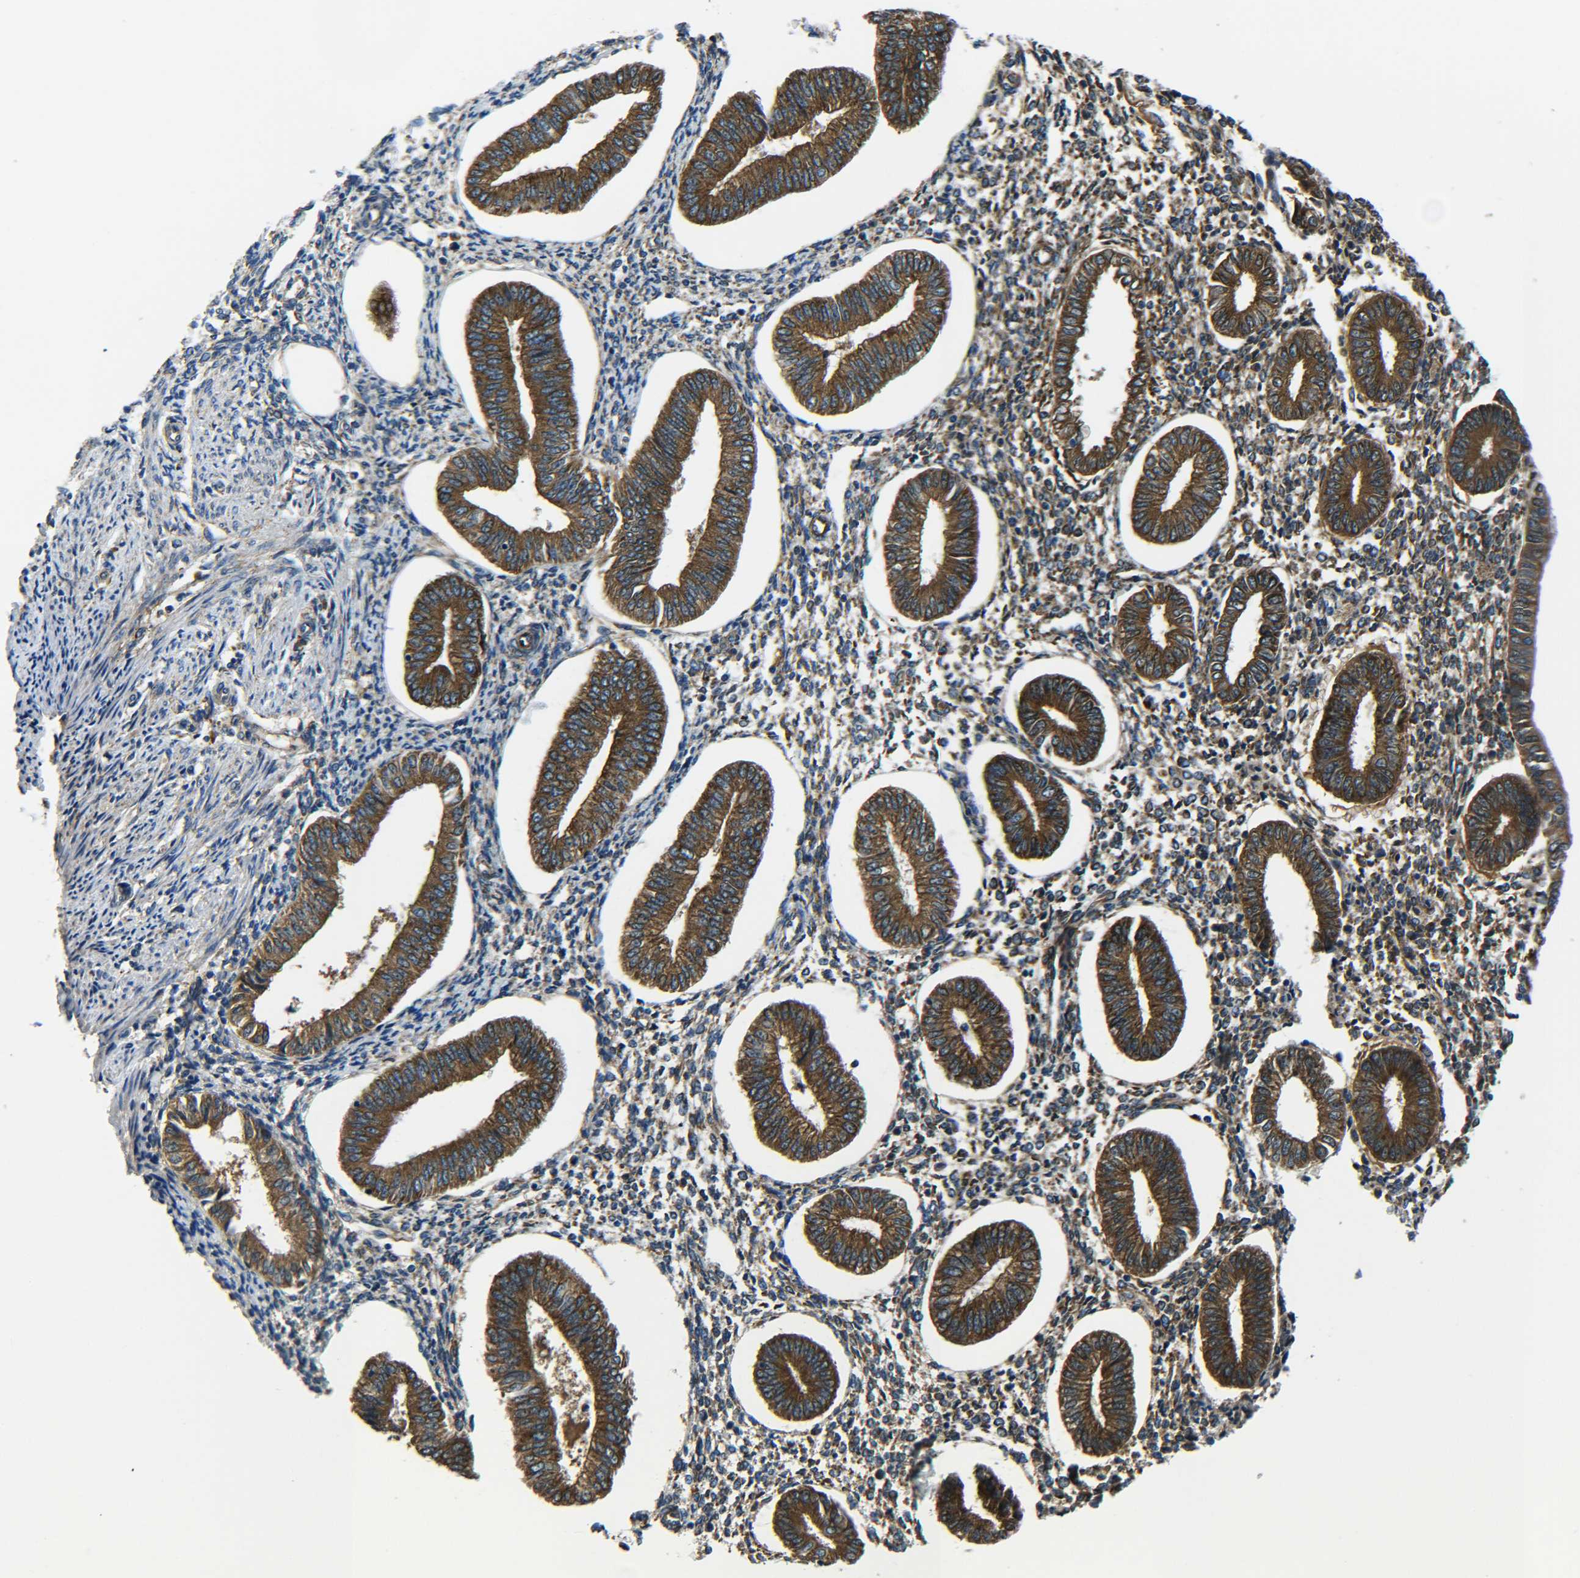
{"staining": {"intensity": "moderate", "quantity": "<25%", "location": "cytoplasmic/membranous"}, "tissue": "endometrium", "cell_type": "Cells in endometrial stroma", "image_type": "normal", "snomed": [{"axis": "morphology", "description": "Normal tissue, NOS"}, {"axis": "topography", "description": "Endometrium"}], "caption": "Protein expression analysis of normal human endometrium reveals moderate cytoplasmic/membranous expression in about <25% of cells in endometrial stroma. (Stains: DAB (3,3'-diaminobenzidine) in brown, nuclei in blue, Microscopy: brightfield microscopy at high magnification).", "gene": "PREB", "patient": {"sex": "female", "age": 50}}